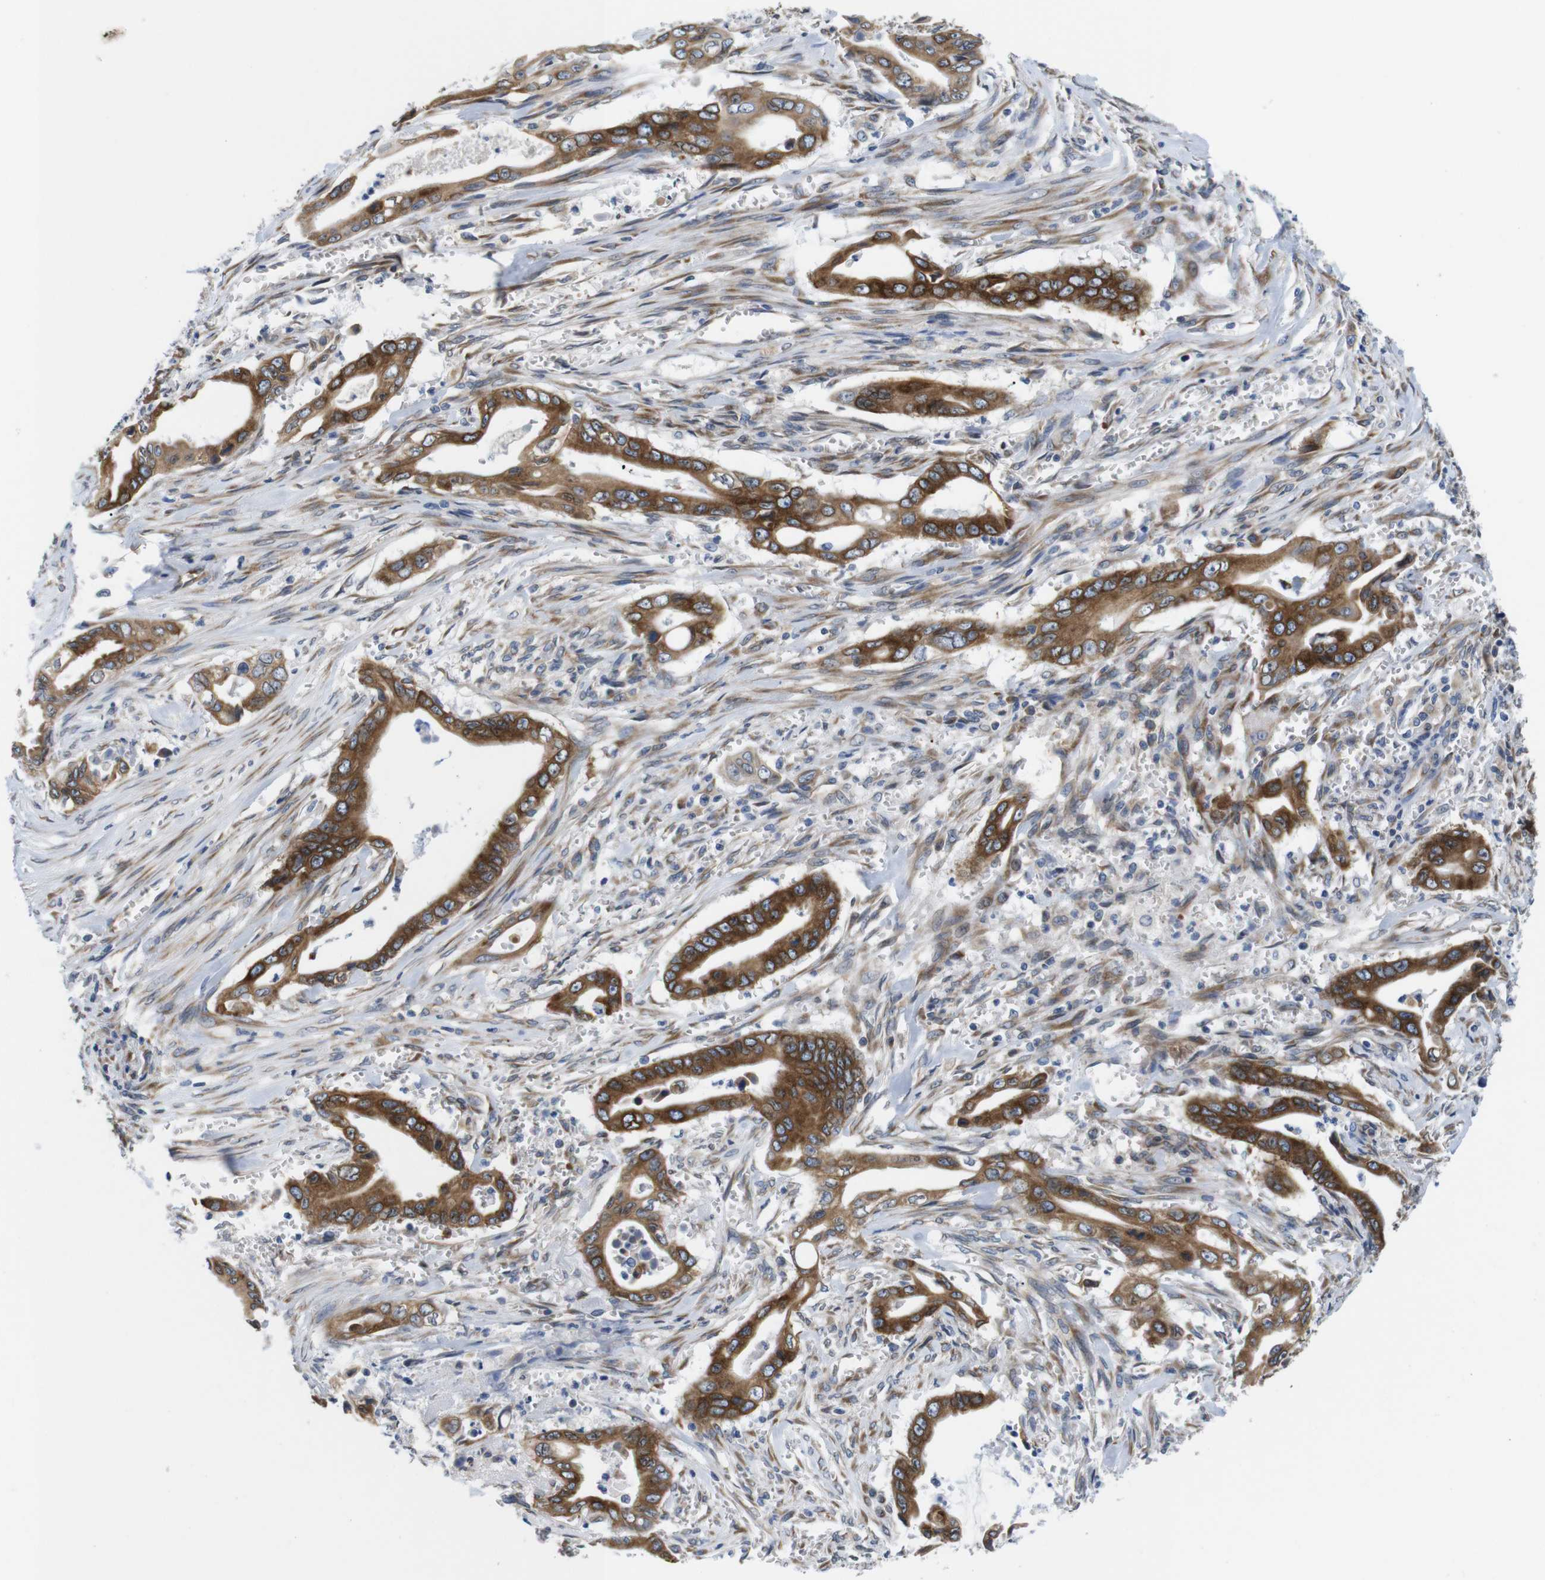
{"staining": {"intensity": "strong", "quantity": ">75%", "location": "cytoplasmic/membranous"}, "tissue": "pancreatic cancer", "cell_type": "Tumor cells", "image_type": "cancer", "snomed": [{"axis": "morphology", "description": "Adenocarcinoma, NOS"}, {"axis": "topography", "description": "Pancreas"}], "caption": "Immunohistochemistry histopathology image of human pancreatic adenocarcinoma stained for a protein (brown), which reveals high levels of strong cytoplasmic/membranous expression in approximately >75% of tumor cells.", "gene": "HACD3", "patient": {"sex": "male", "age": 59}}